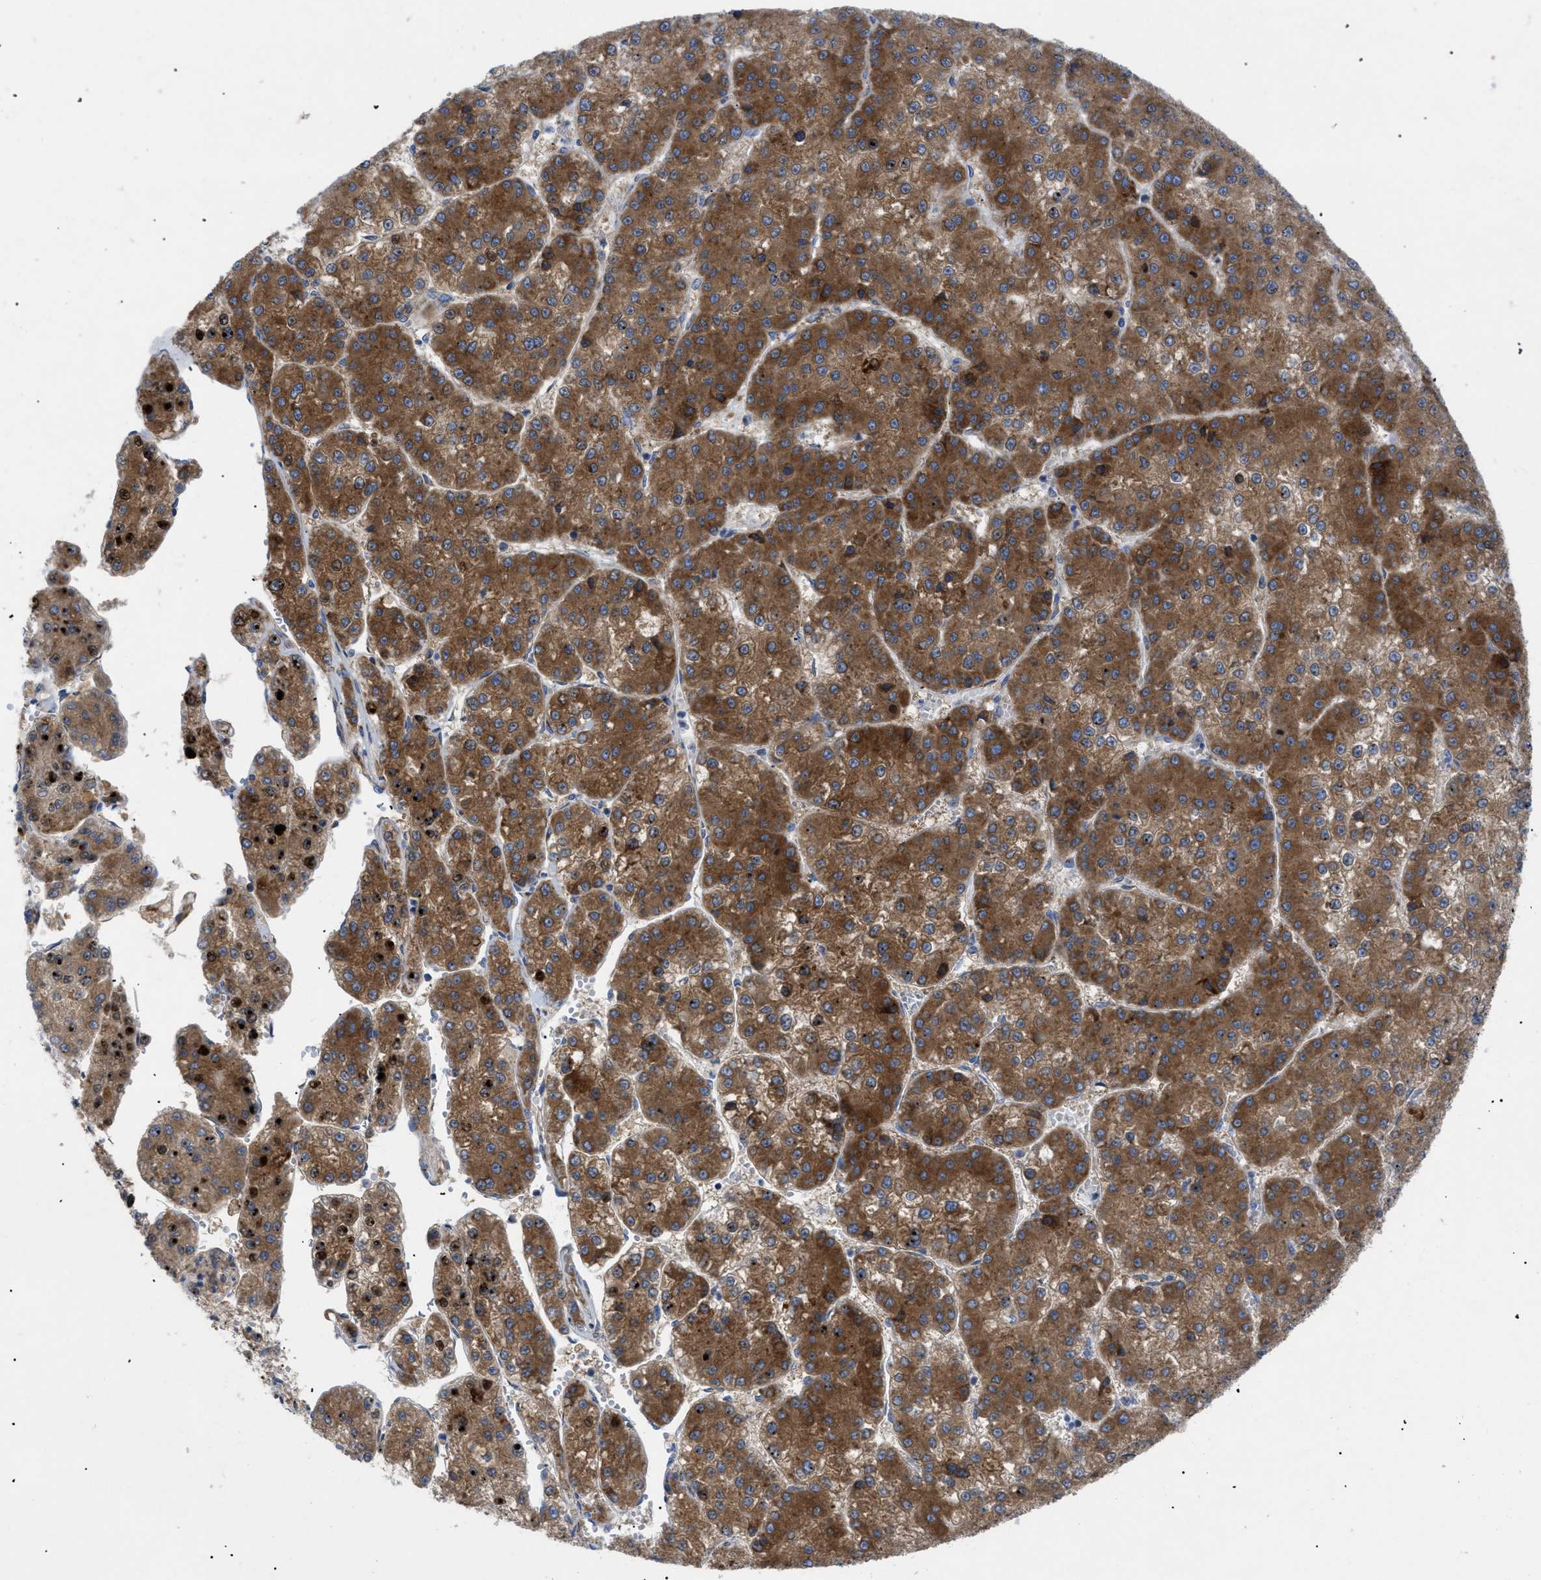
{"staining": {"intensity": "strong", "quantity": ">75%", "location": "cytoplasmic/membranous"}, "tissue": "liver cancer", "cell_type": "Tumor cells", "image_type": "cancer", "snomed": [{"axis": "morphology", "description": "Carcinoma, Hepatocellular, NOS"}, {"axis": "topography", "description": "Liver"}], "caption": "Human liver hepatocellular carcinoma stained with a protein marker reveals strong staining in tumor cells.", "gene": "SLC50A1", "patient": {"sex": "female", "age": 73}}